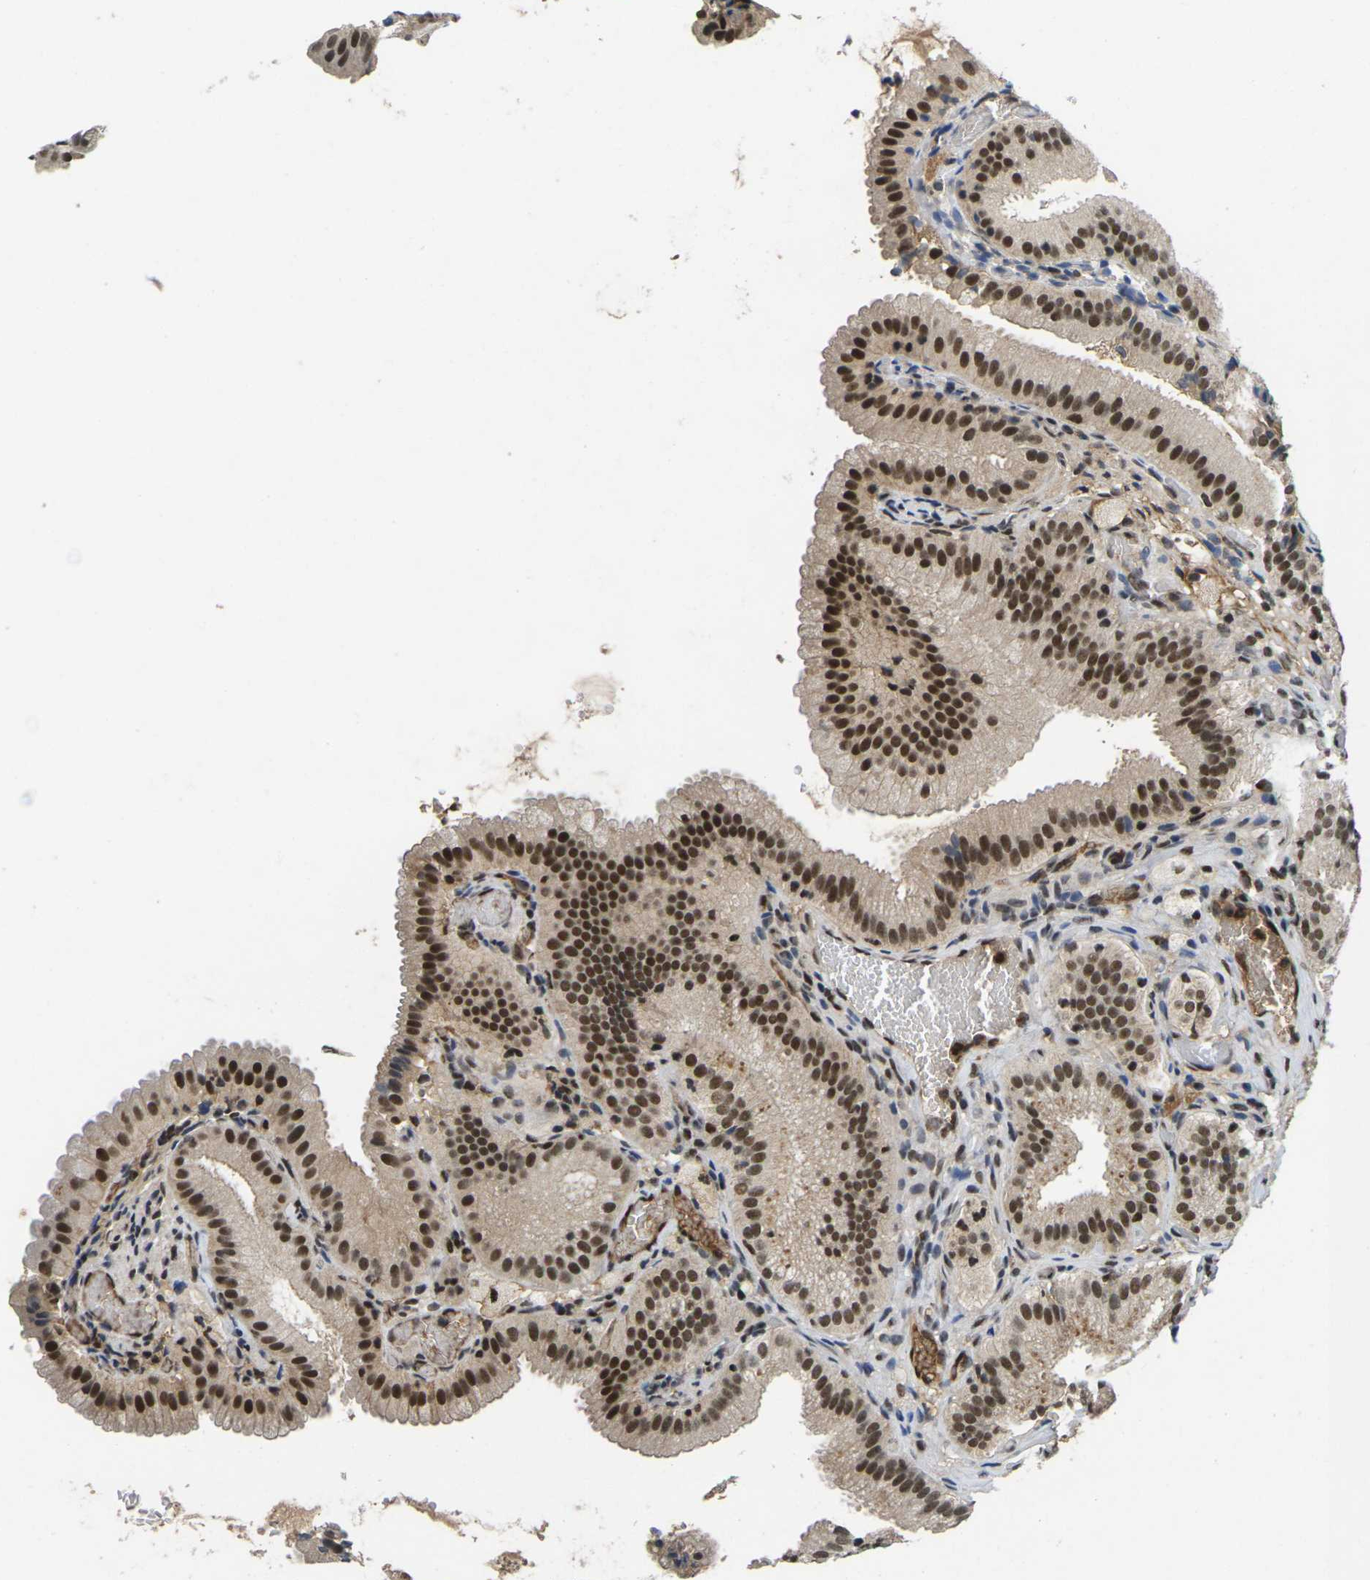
{"staining": {"intensity": "strong", "quantity": ">75%", "location": "nuclear"}, "tissue": "gallbladder", "cell_type": "Glandular cells", "image_type": "normal", "snomed": [{"axis": "morphology", "description": "Normal tissue, NOS"}, {"axis": "topography", "description": "Gallbladder"}], "caption": "High-magnification brightfield microscopy of unremarkable gallbladder stained with DAB (brown) and counterstained with hematoxylin (blue). glandular cells exhibit strong nuclear expression is appreciated in about>75% of cells. The staining was performed using DAB (3,3'-diaminobenzidine) to visualize the protein expression in brown, while the nuclei were stained in blue with hematoxylin (Magnification: 20x).", "gene": "GTF2E1", "patient": {"sex": "male", "age": 54}}